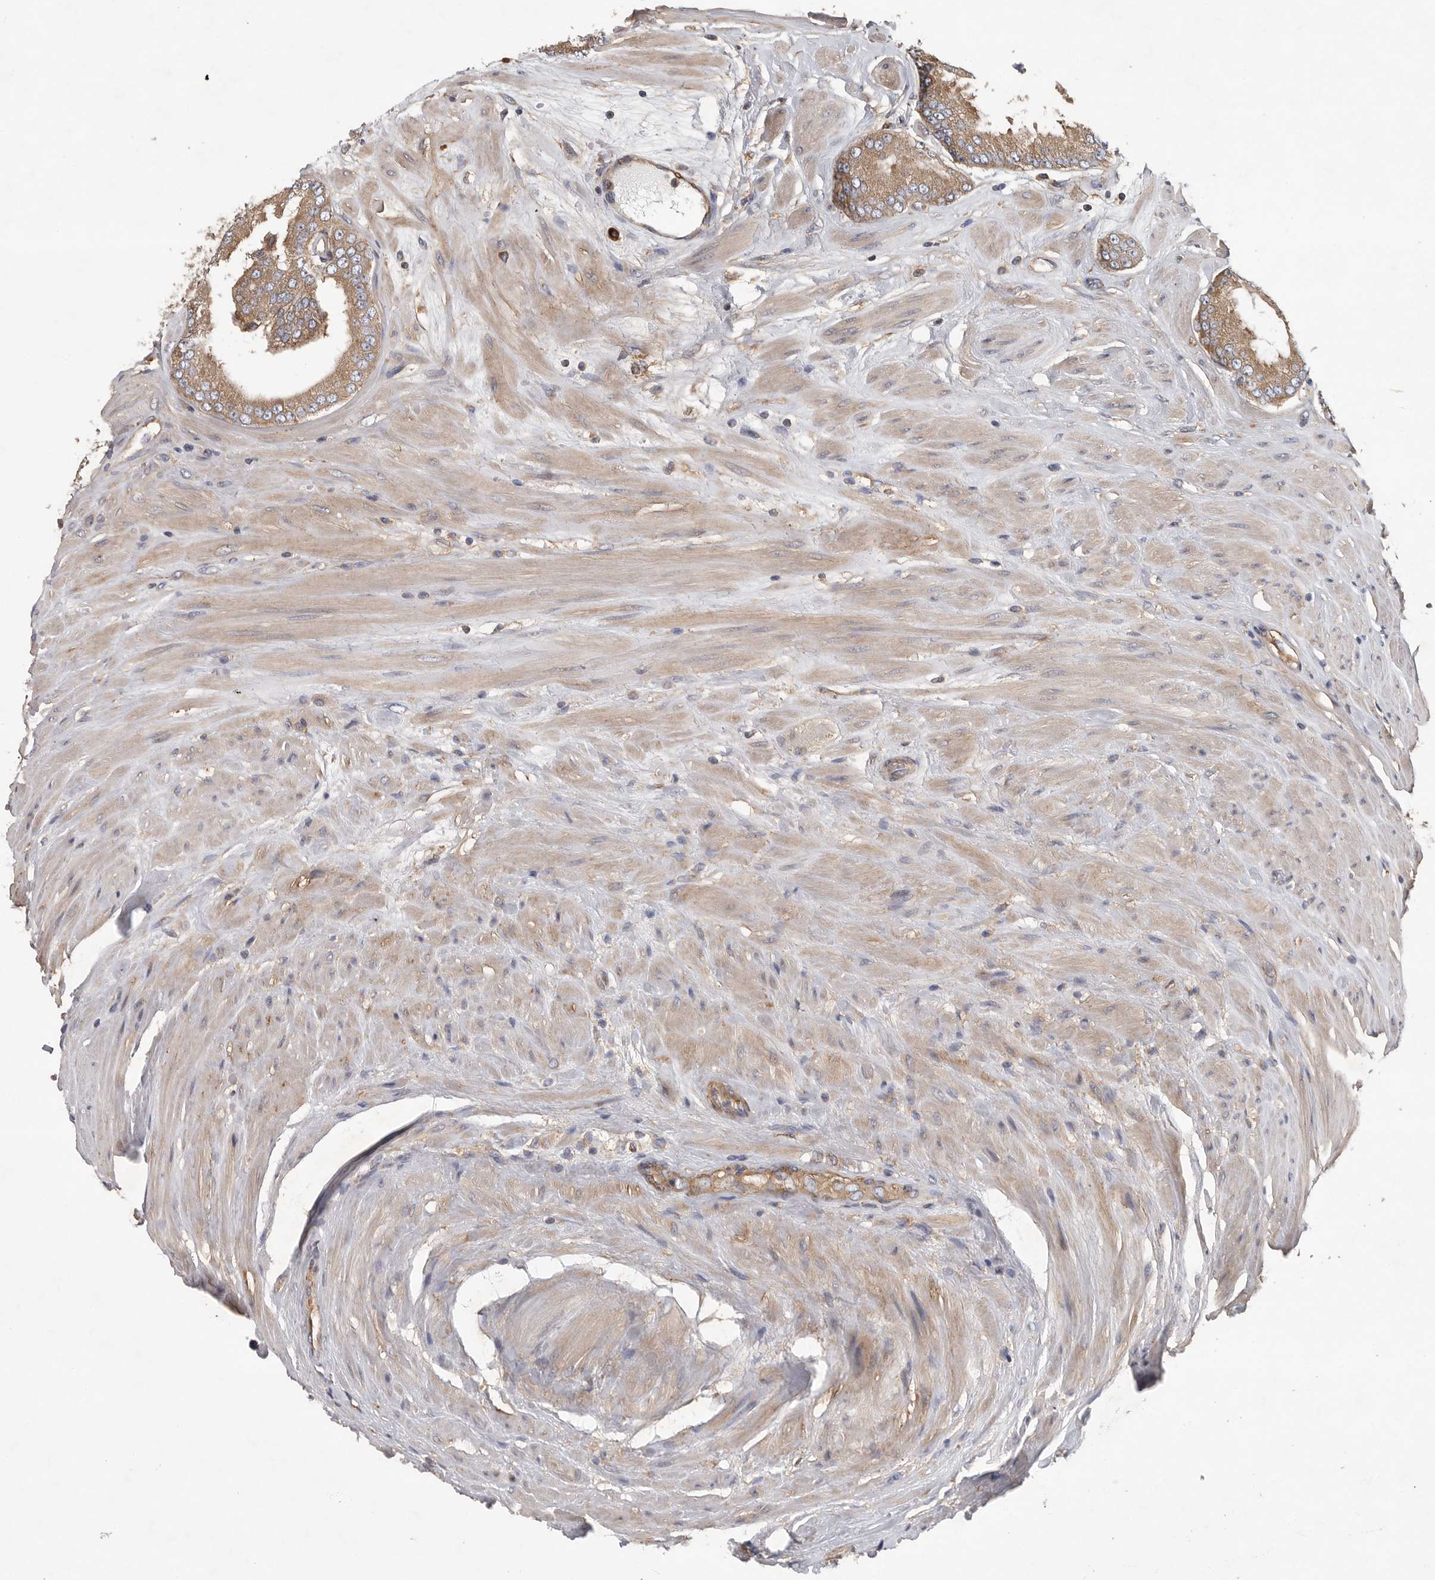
{"staining": {"intensity": "moderate", "quantity": ">75%", "location": "cytoplasmic/membranous"}, "tissue": "prostate cancer", "cell_type": "Tumor cells", "image_type": "cancer", "snomed": [{"axis": "morphology", "description": "Adenocarcinoma, Low grade"}, {"axis": "topography", "description": "Prostate"}], "caption": "Moderate cytoplasmic/membranous staining for a protein is present in approximately >75% of tumor cells of prostate low-grade adenocarcinoma using immunohistochemistry (IHC).", "gene": "OXR1", "patient": {"sex": "male", "age": 62}}